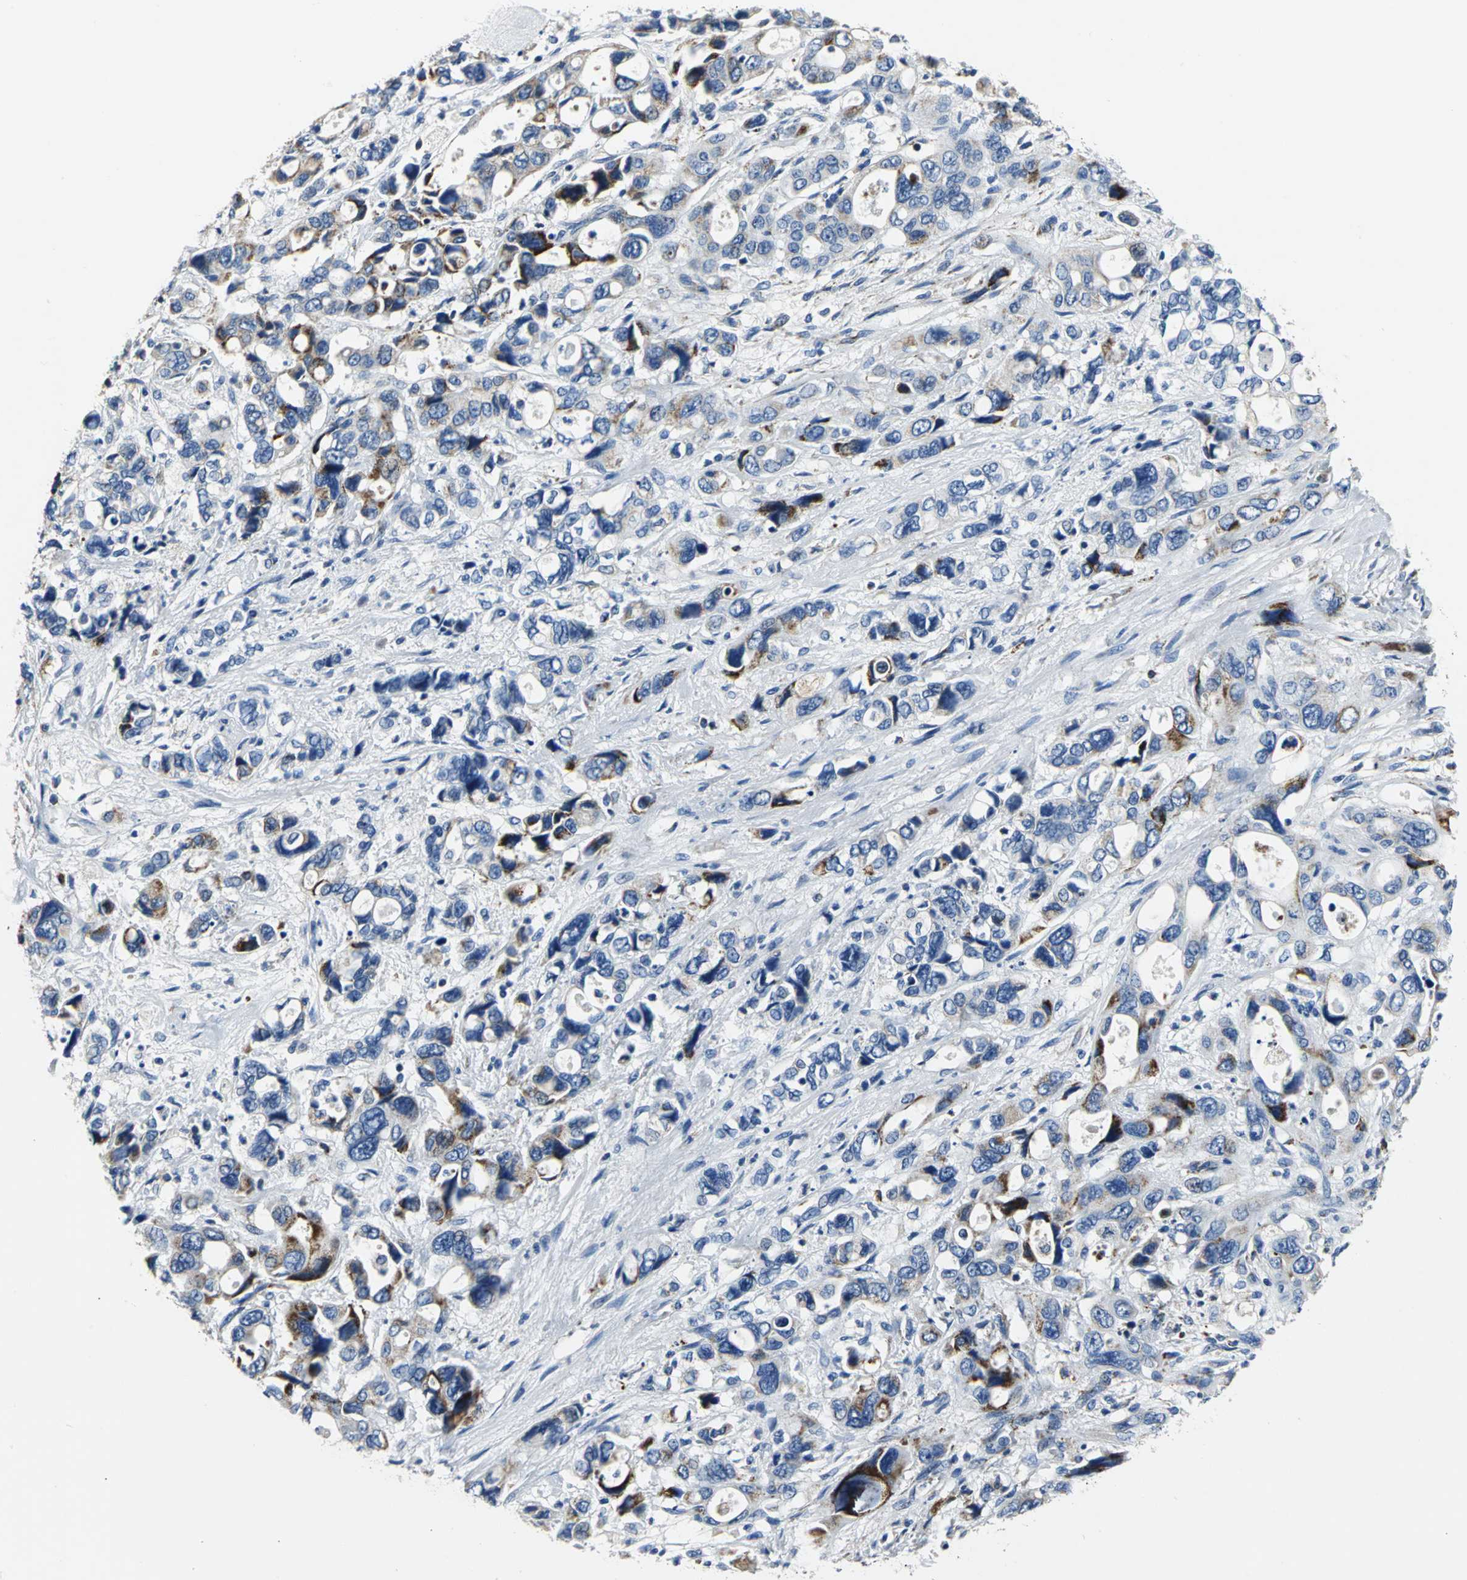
{"staining": {"intensity": "strong", "quantity": "<25%", "location": "cytoplasmic/membranous"}, "tissue": "pancreatic cancer", "cell_type": "Tumor cells", "image_type": "cancer", "snomed": [{"axis": "morphology", "description": "Adenocarcinoma, NOS"}, {"axis": "topography", "description": "Pancreas"}], "caption": "A medium amount of strong cytoplasmic/membranous positivity is identified in approximately <25% of tumor cells in adenocarcinoma (pancreatic) tissue. The staining is performed using DAB (3,3'-diaminobenzidine) brown chromogen to label protein expression. The nuclei are counter-stained blue using hematoxylin.", "gene": "IFI6", "patient": {"sex": "male", "age": 46}}